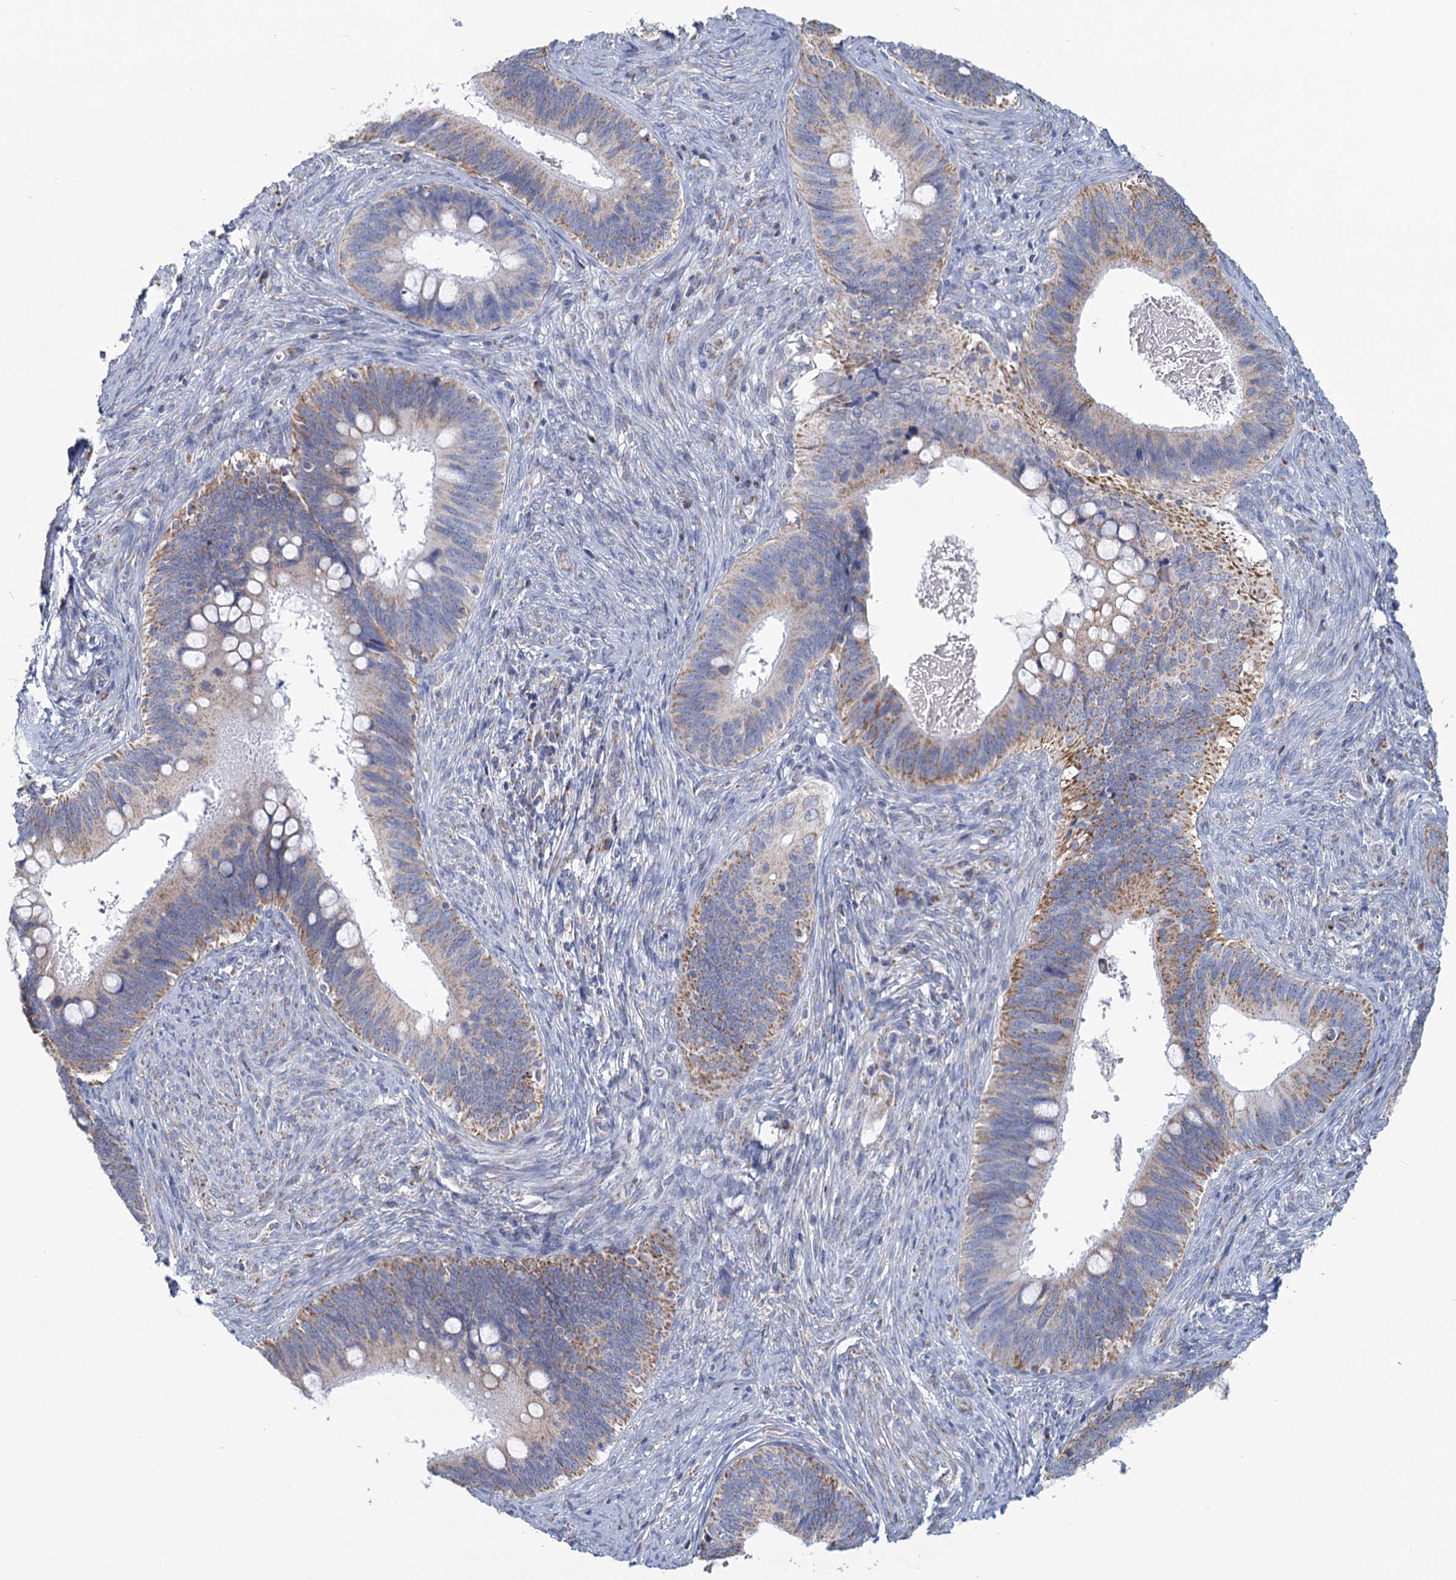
{"staining": {"intensity": "moderate", "quantity": "25%-75%", "location": "cytoplasmic/membranous"}, "tissue": "cervical cancer", "cell_type": "Tumor cells", "image_type": "cancer", "snomed": [{"axis": "morphology", "description": "Adenocarcinoma, NOS"}, {"axis": "topography", "description": "Cervix"}], "caption": "The micrograph exhibits a brown stain indicating the presence of a protein in the cytoplasmic/membranous of tumor cells in adenocarcinoma (cervical).", "gene": "NDUFC2", "patient": {"sex": "female", "age": 42}}